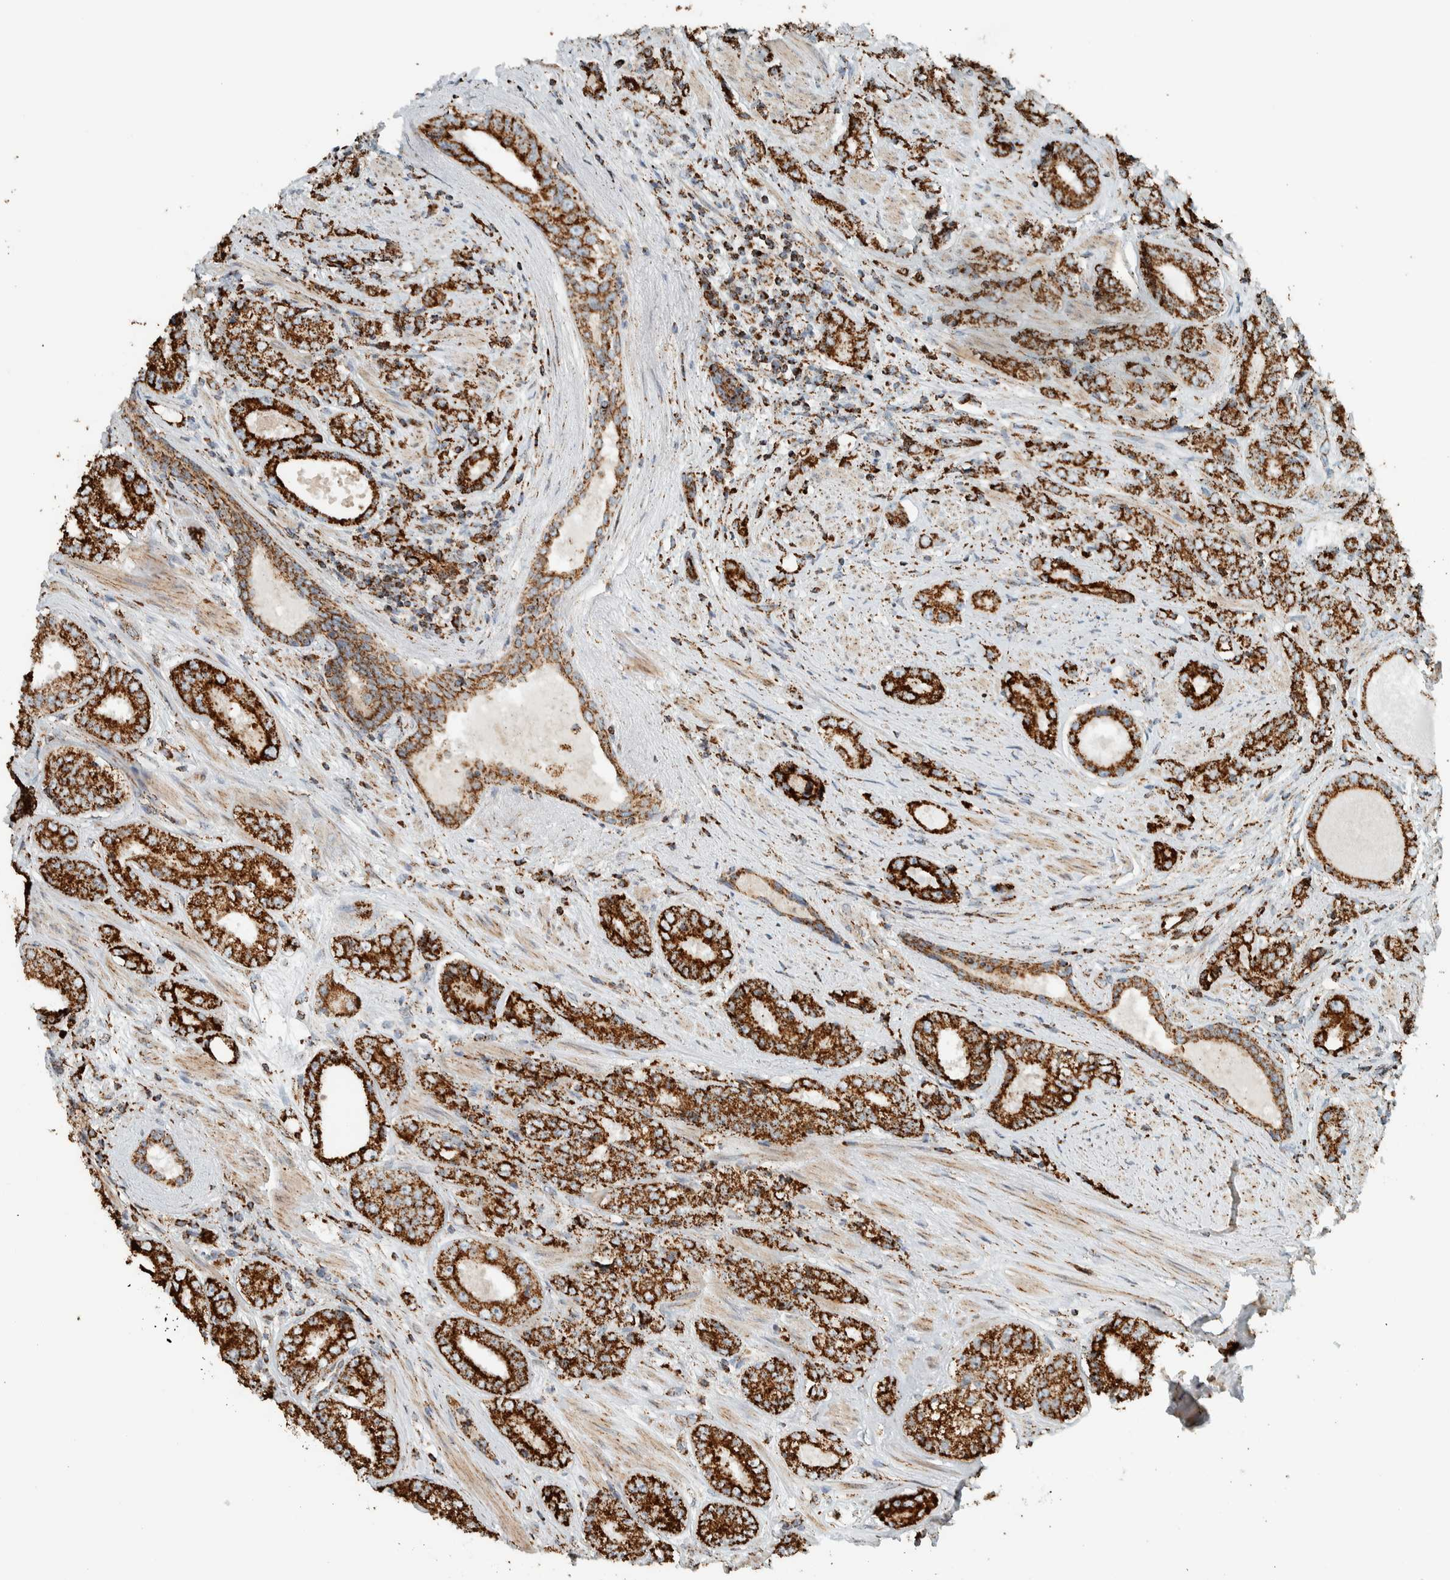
{"staining": {"intensity": "strong", "quantity": ">75%", "location": "cytoplasmic/membranous"}, "tissue": "prostate cancer", "cell_type": "Tumor cells", "image_type": "cancer", "snomed": [{"axis": "morphology", "description": "Adenocarcinoma, High grade"}, {"axis": "topography", "description": "Prostate"}], "caption": "IHC photomicrograph of prostate high-grade adenocarcinoma stained for a protein (brown), which demonstrates high levels of strong cytoplasmic/membranous staining in approximately >75% of tumor cells.", "gene": "ZNF454", "patient": {"sex": "male", "age": 61}}